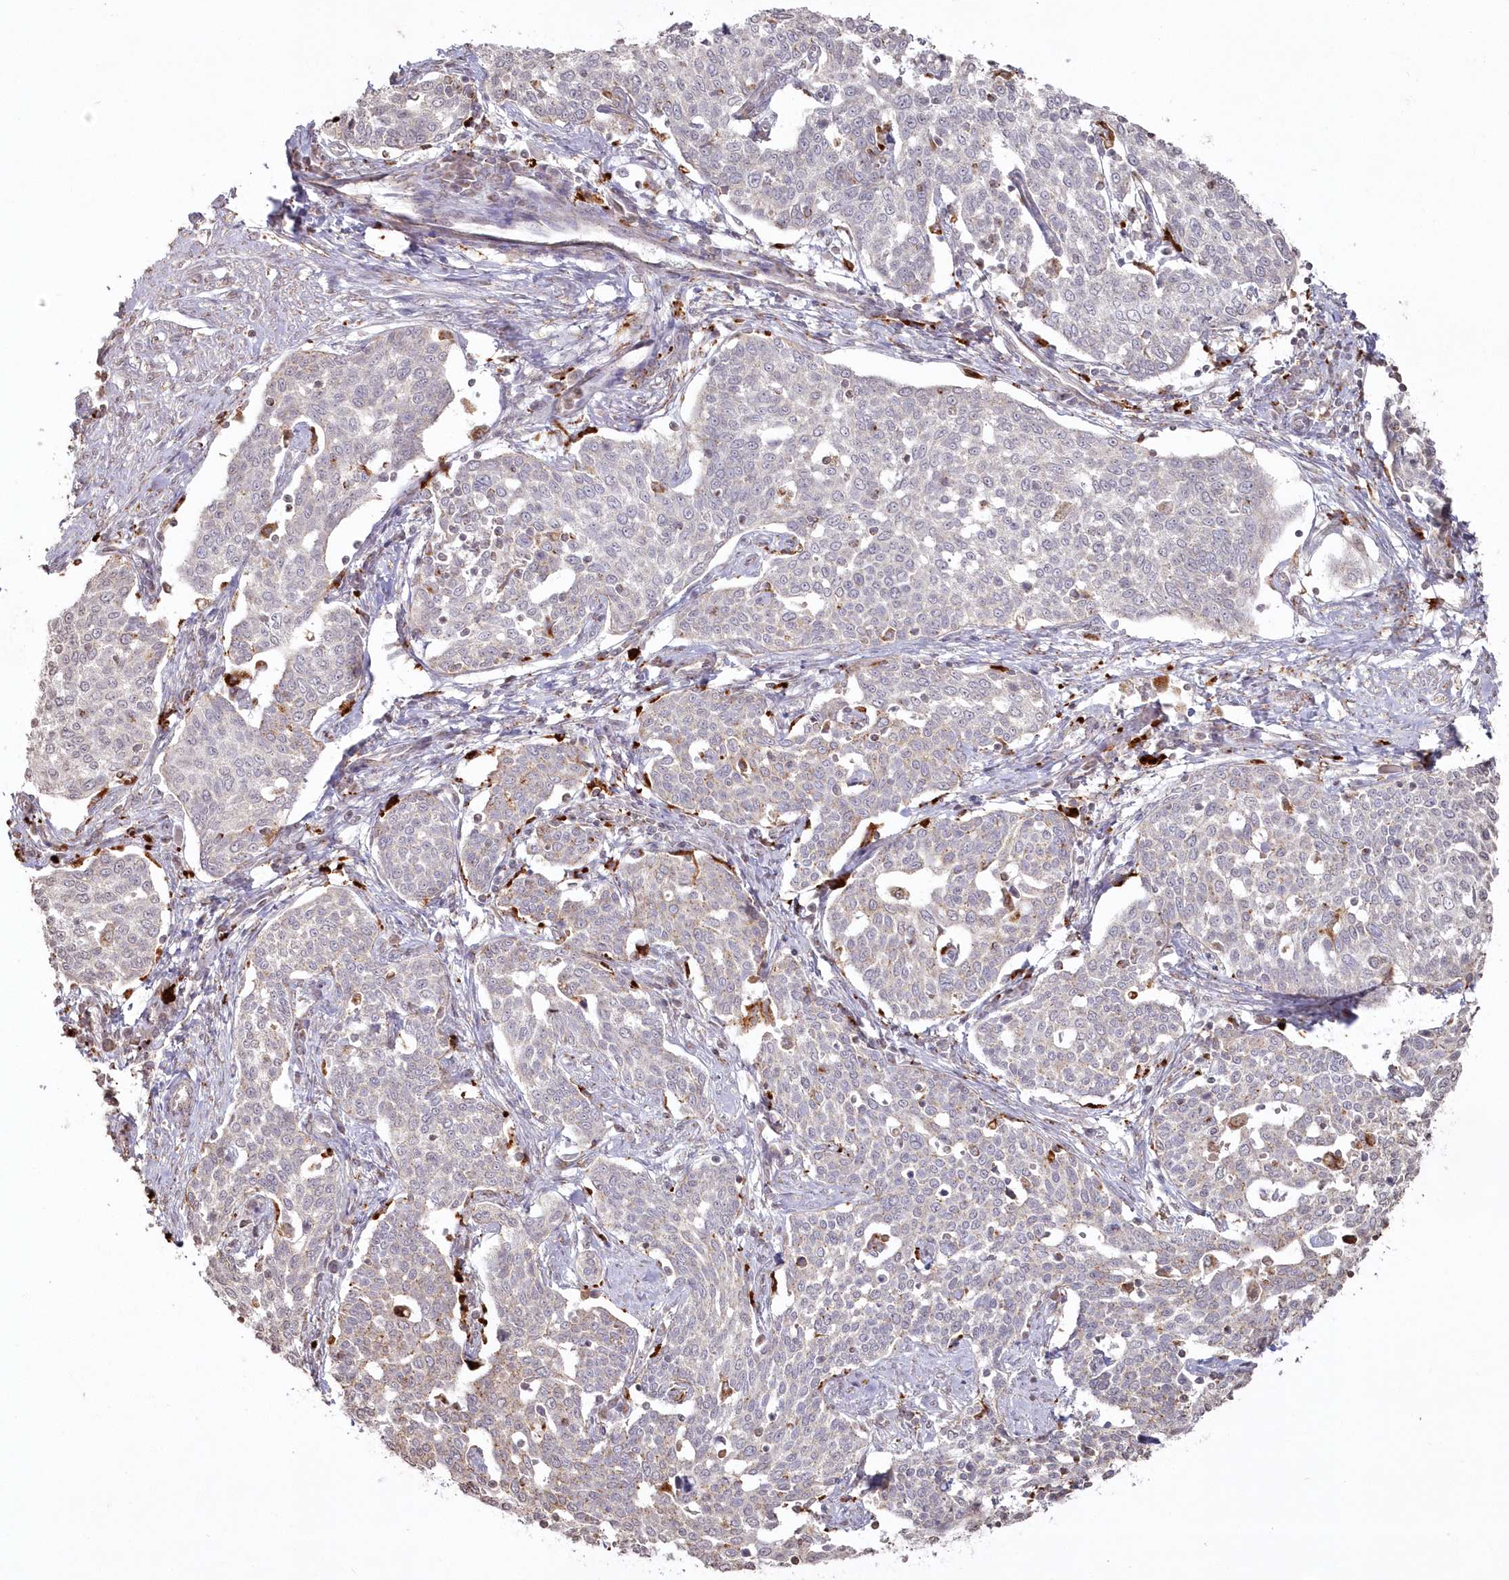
{"staining": {"intensity": "negative", "quantity": "none", "location": "none"}, "tissue": "cervical cancer", "cell_type": "Tumor cells", "image_type": "cancer", "snomed": [{"axis": "morphology", "description": "Squamous cell carcinoma, NOS"}, {"axis": "topography", "description": "Cervix"}], "caption": "Immunohistochemistry (IHC) of cervical cancer shows no positivity in tumor cells.", "gene": "ARSB", "patient": {"sex": "female", "age": 34}}